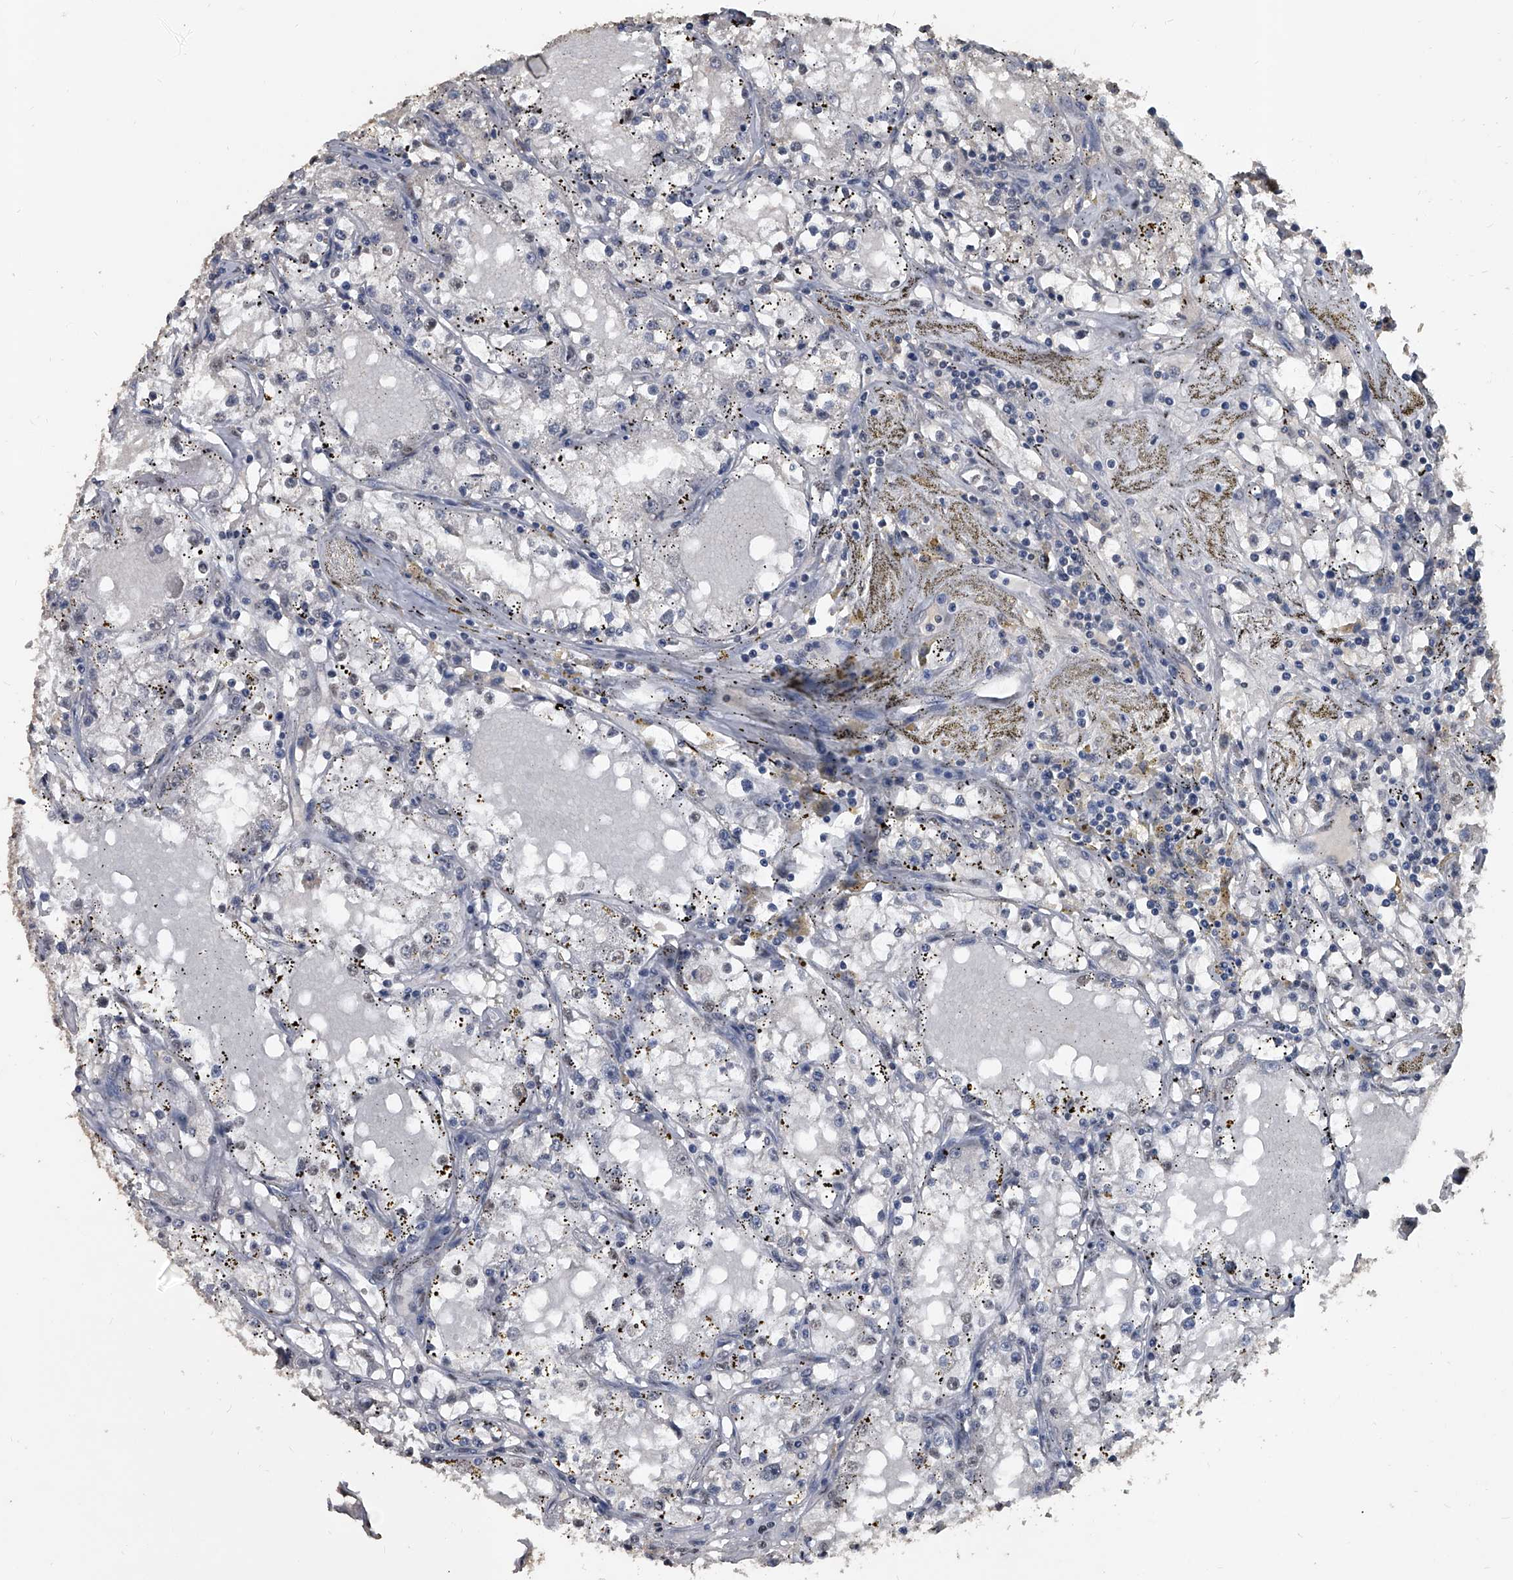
{"staining": {"intensity": "negative", "quantity": "none", "location": "none"}, "tissue": "renal cancer", "cell_type": "Tumor cells", "image_type": "cancer", "snomed": [{"axis": "morphology", "description": "Adenocarcinoma, NOS"}, {"axis": "topography", "description": "Kidney"}], "caption": "The histopathology image demonstrates no staining of tumor cells in renal cancer (adenocarcinoma).", "gene": "MATR3", "patient": {"sex": "male", "age": 56}}